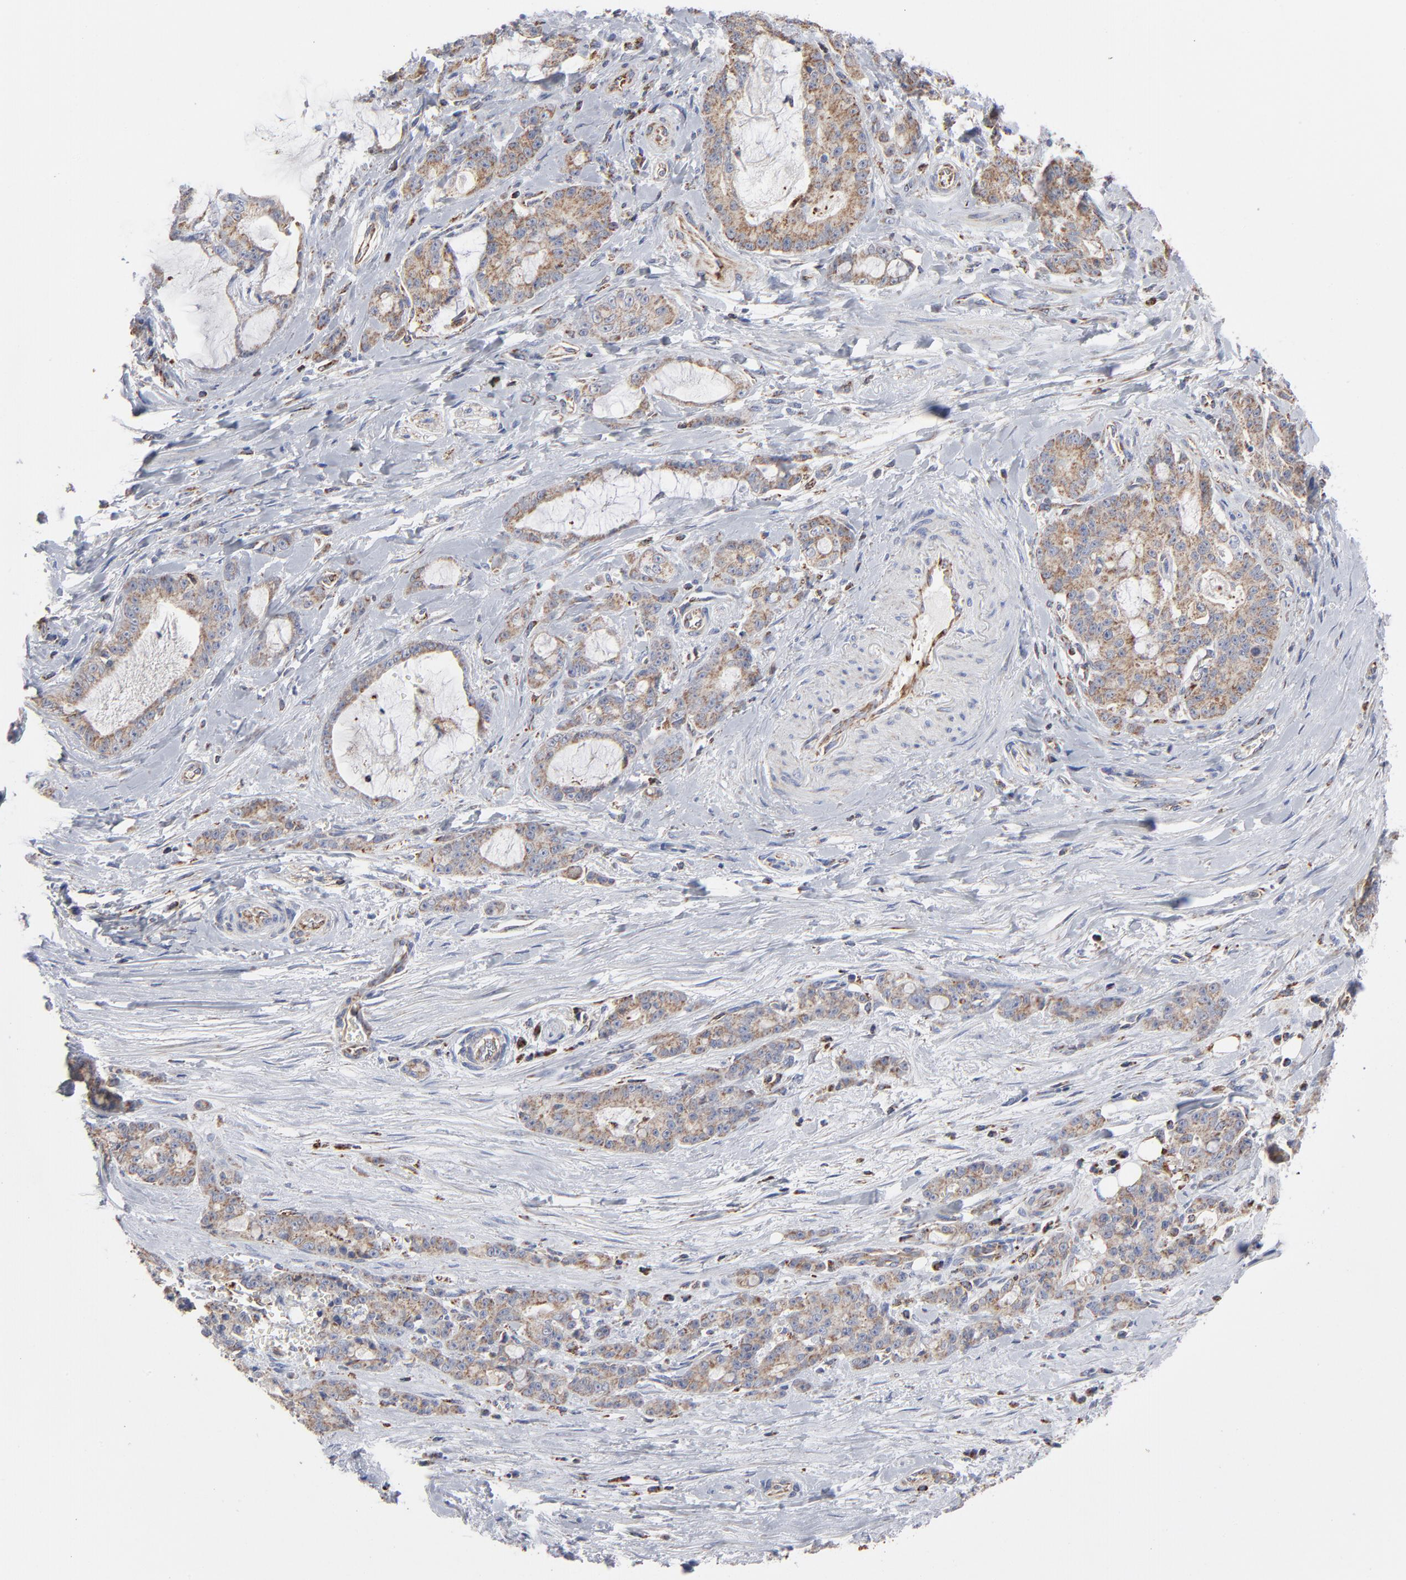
{"staining": {"intensity": "weak", "quantity": "25%-75%", "location": "cytoplasmic/membranous"}, "tissue": "pancreatic cancer", "cell_type": "Tumor cells", "image_type": "cancer", "snomed": [{"axis": "morphology", "description": "Adenocarcinoma, NOS"}, {"axis": "topography", "description": "Pancreas"}], "caption": "Brown immunohistochemical staining in human pancreatic adenocarcinoma exhibits weak cytoplasmic/membranous positivity in about 25%-75% of tumor cells. The protein is stained brown, and the nuclei are stained in blue (DAB (3,3'-diaminobenzidine) IHC with brightfield microscopy, high magnification).", "gene": "ASB3", "patient": {"sex": "female", "age": 73}}